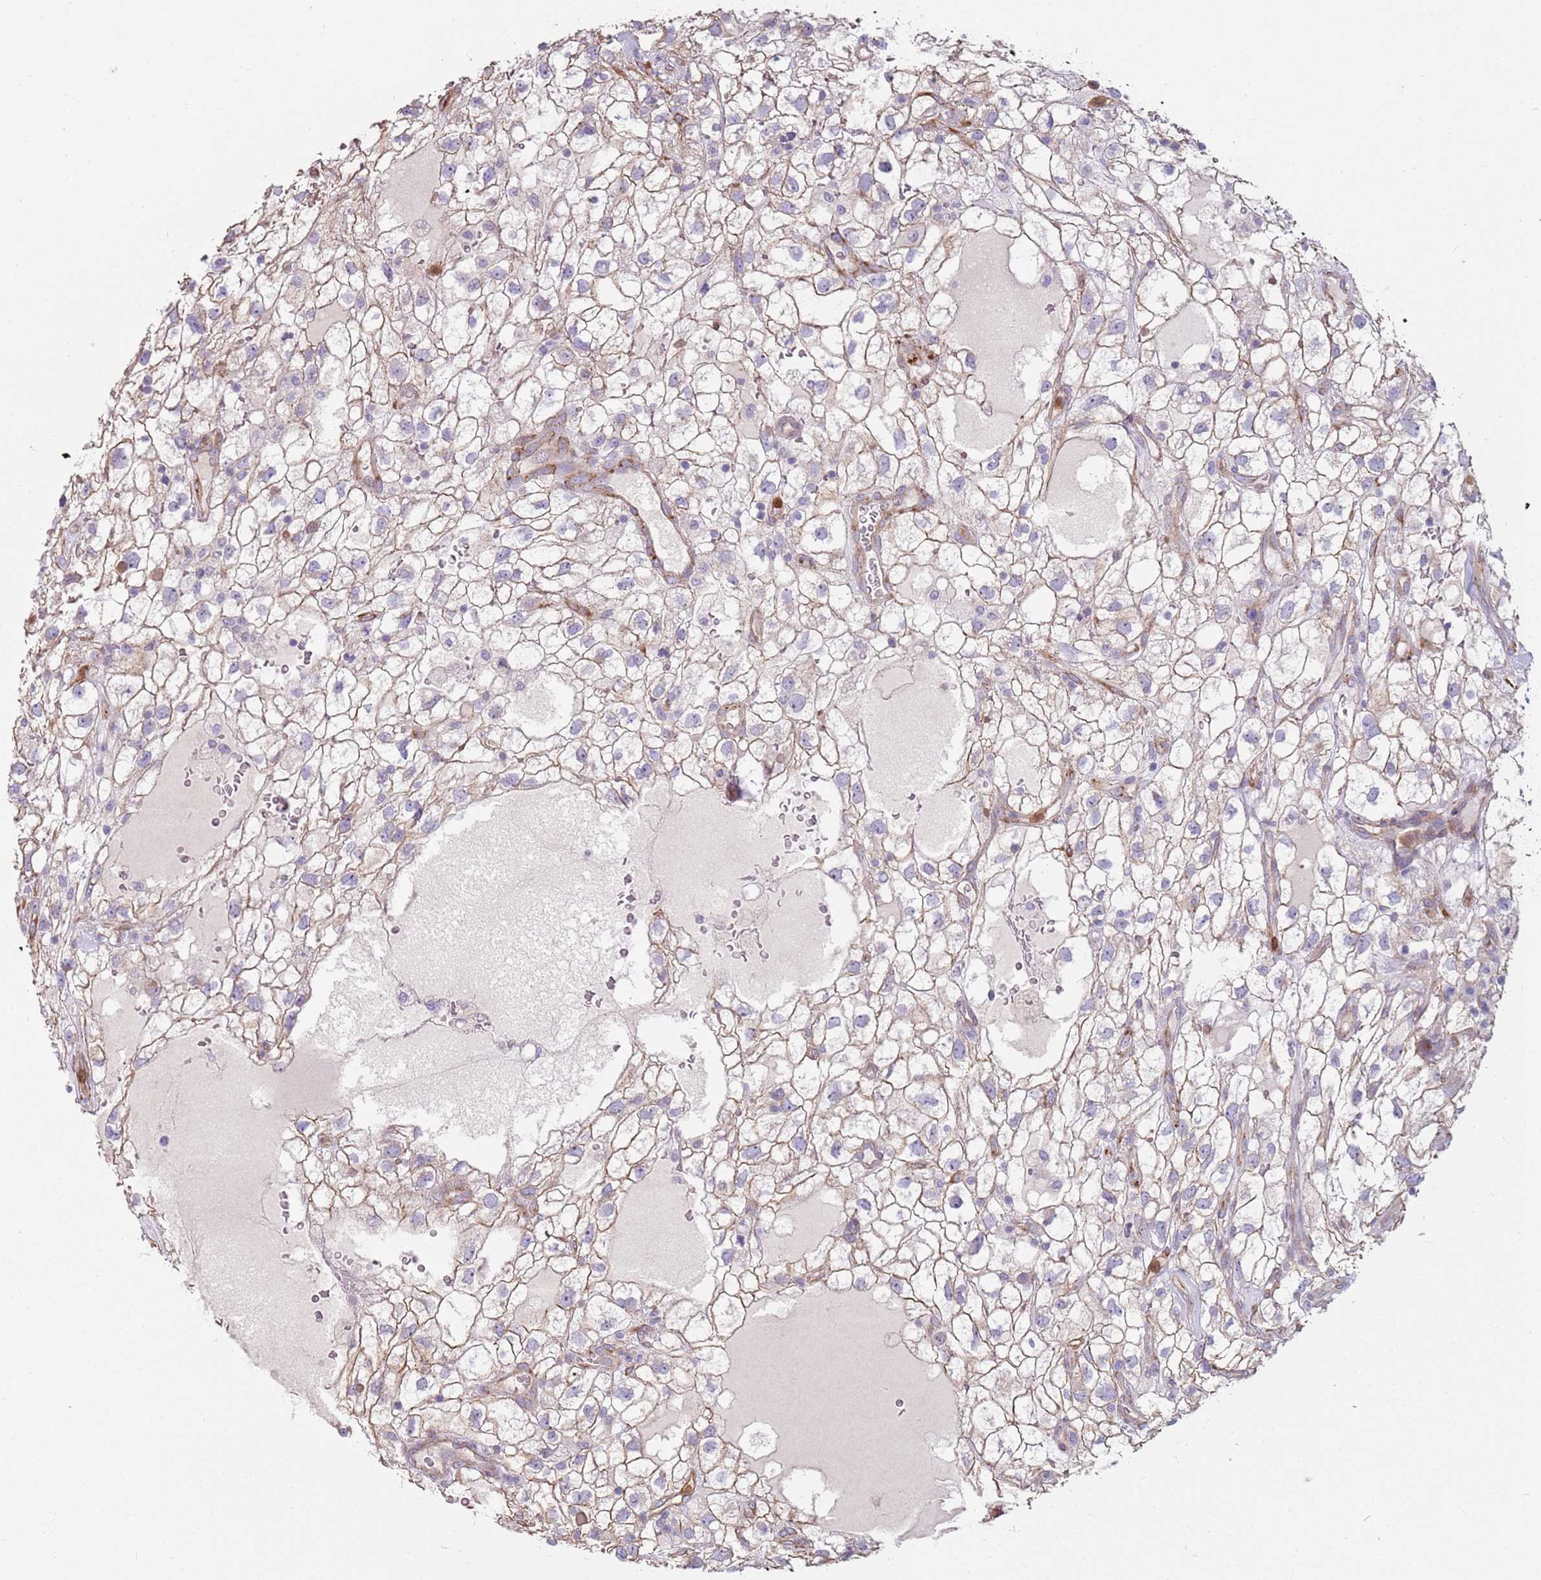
{"staining": {"intensity": "negative", "quantity": "none", "location": "none"}, "tissue": "renal cancer", "cell_type": "Tumor cells", "image_type": "cancer", "snomed": [{"axis": "morphology", "description": "Adenocarcinoma, NOS"}, {"axis": "topography", "description": "Kidney"}], "caption": "The photomicrograph demonstrates no significant expression in tumor cells of renal cancer. Nuclei are stained in blue.", "gene": "PHLPP2", "patient": {"sex": "male", "age": 59}}